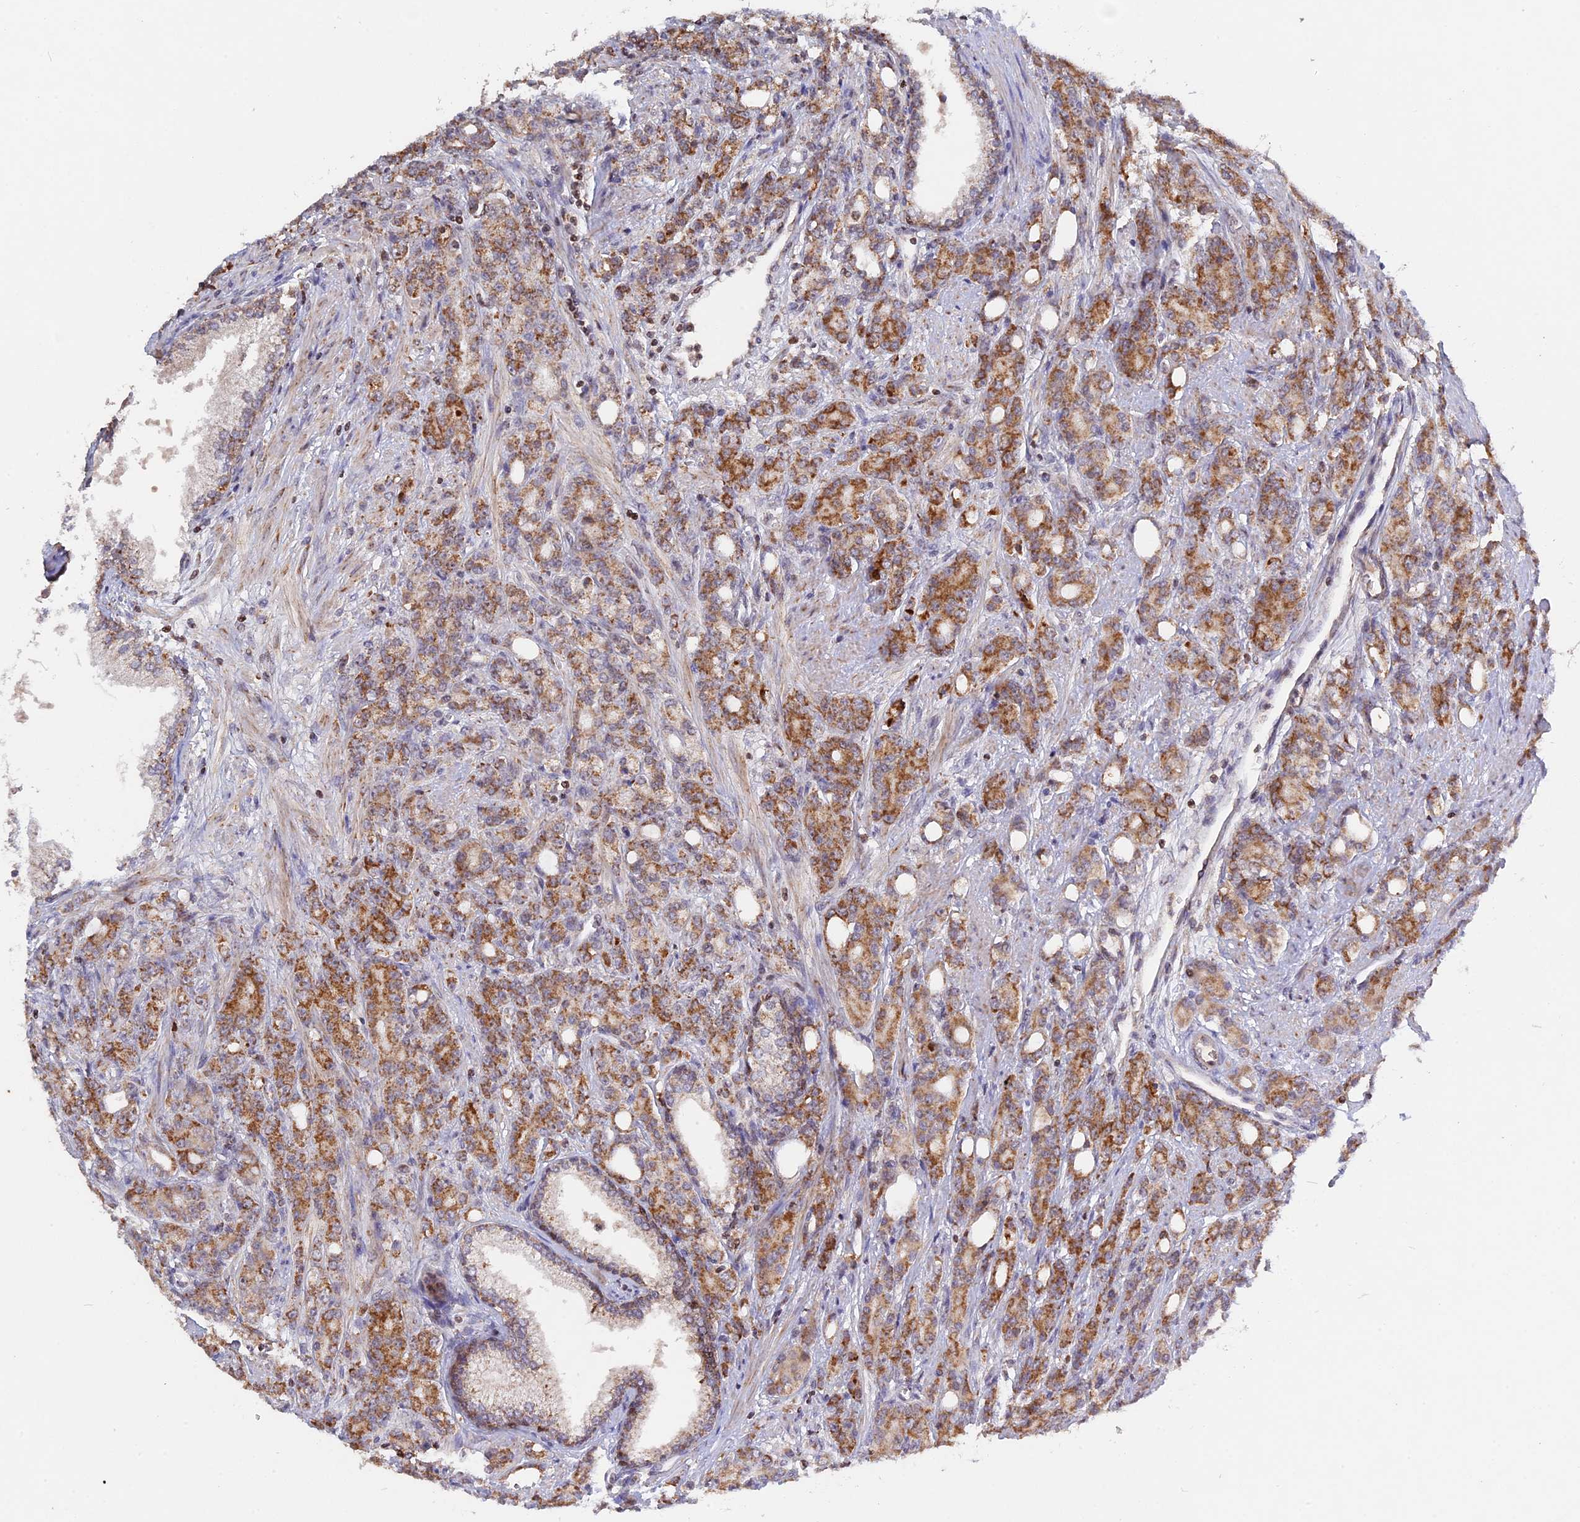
{"staining": {"intensity": "moderate", "quantity": ">75%", "location": "cytoplasmic/membranous"}, "tissue": "prostate cancer", "cell_type": "Tumor cells", "image_type": "cancer", "snomed": [{"axis": "morphology", "description": "Adenocarcinoma, High grade"}, {"axis": "topography", "description": "Prostate"}], "caption": "Protein analysis of prostate high-grade adenocarcinoma tissue exhibits moderate cytoplasmic/membranous positivity in approximately >75% of tumor cells. The staining was performed using DAB (3,3'-diaminobenzidine), with brown indicating positive protein expression. Nuclei are stained blue with hematoxylin.", "gene": "MPV17L", "patient": {"sex": "male", "age": 62}}